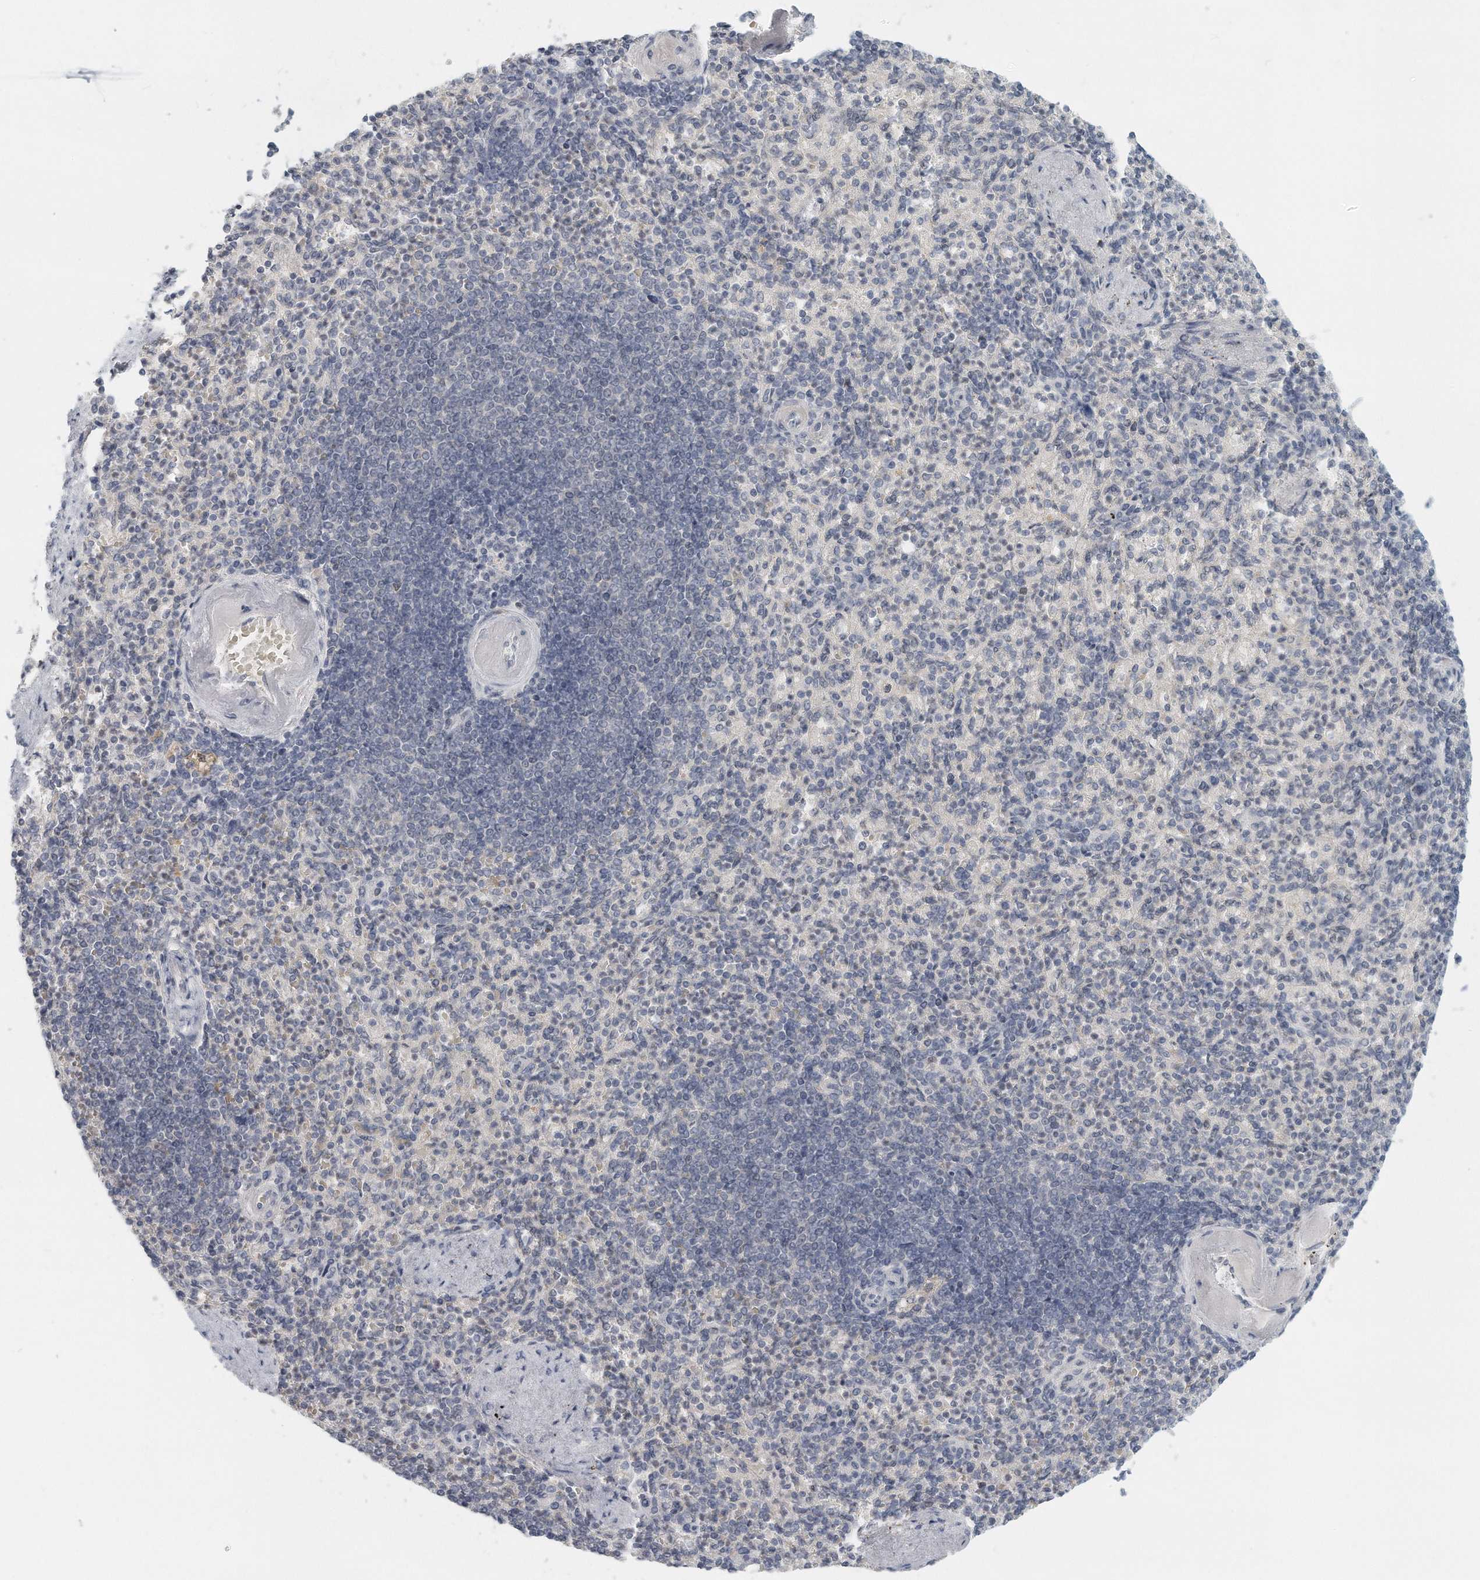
{"staining": {"intensity": "negative", "quantity": "none", "location": "none"}, "tissue": "spleen", "cell_type": "Cells in red pulp", "image_type": "normal", "snomed": [{"axis": "morphology", "description": "Normal tissue, NOS"}, {"axis": "topography", "description": "Spleen"}], "caption": "The image exhibits no staining of cells in red pulp in normal spleen.", "gene": "DDX43", "patient": {"sex": "female", "age": 74}}